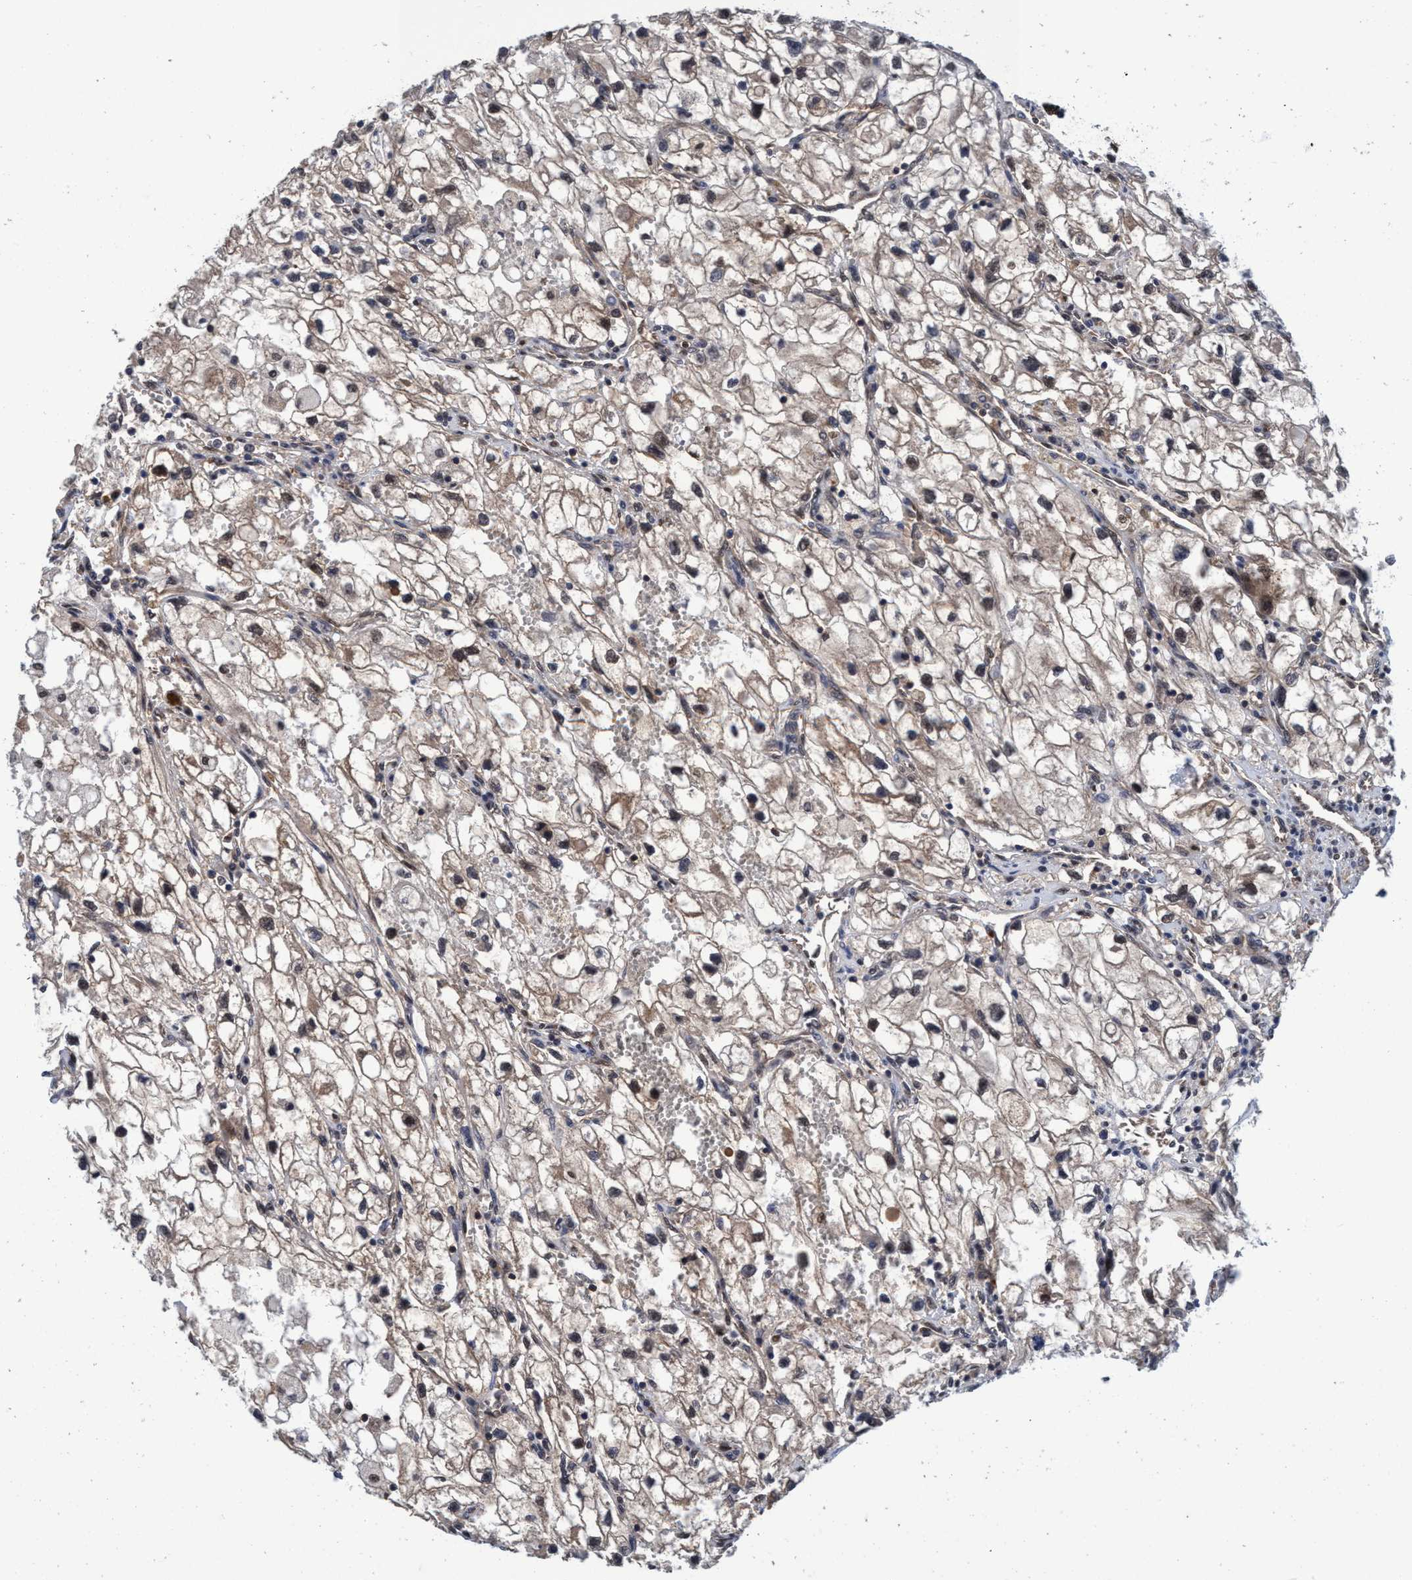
{"staining": {"intensity": "weak", "quantity": ">75%", "location": "cytoplasmic/membranous,nuclear"}, "tissue": "renal cancer", "cell_type": "Tumor cells", "image_type": "cancer", "snomed": [{"axis": "morphology", "description": "Adenocarcinoma, NOS"}, {"axis": "topography", "description": "Kidney"}], "caption": "Immunohistochemical staining of human renal adenocarcinoma shows low levels of weak cytoplasmic/membranous and nuclear protein staining in about >75% of tumor cells. The staining is performed using DAB (3,3'-diaminobenzidine) brown chromogen to label protein expression. The nuclei are counter-stained blue using hematoxylin.", "gene": "PSMD12", "patient": {"sex": "female", "age": 70}}